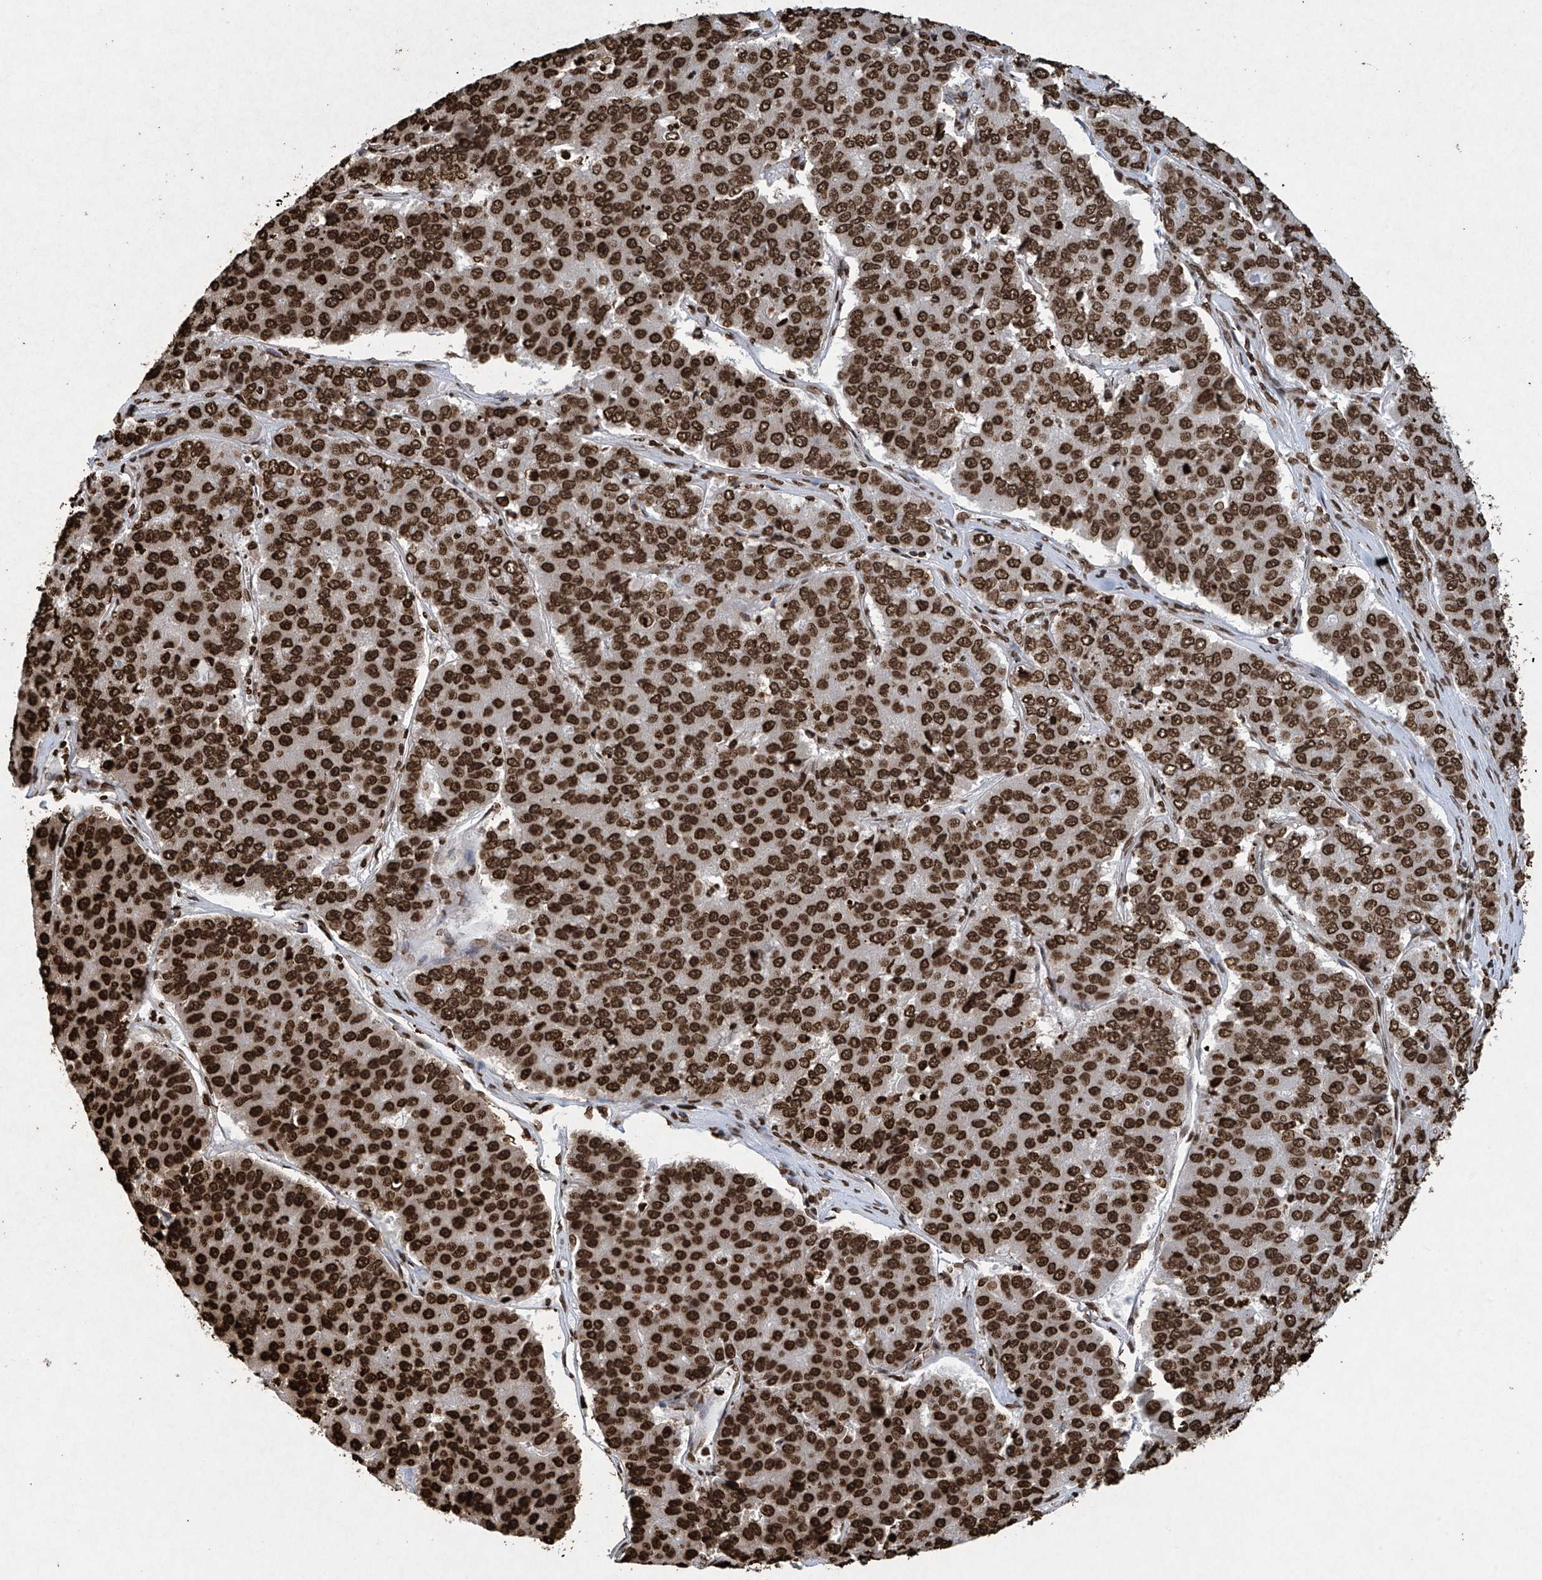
{"staining": {"intensity": "strong", "quantity": ">75%", "location": "nuclear"}, "tissue": "pancreatic cancer", "cell_type": "Tumor cells", "image_type": "cancer", "snomed": [{"axis": "morphology", "description": "Adenocarcinoma, NOS"}, {"axis": "topography", "description": "Pancreas"}], "caption": "IHC (DAB (3,3'-diaminobenzidine)) staining of human adenocarcinoma (pancreatic) shows strong nuclear protein expression in about >75% of tumor cells.", "gene": "H3-3A", "patient": {"sex": "male", "age": 50}}